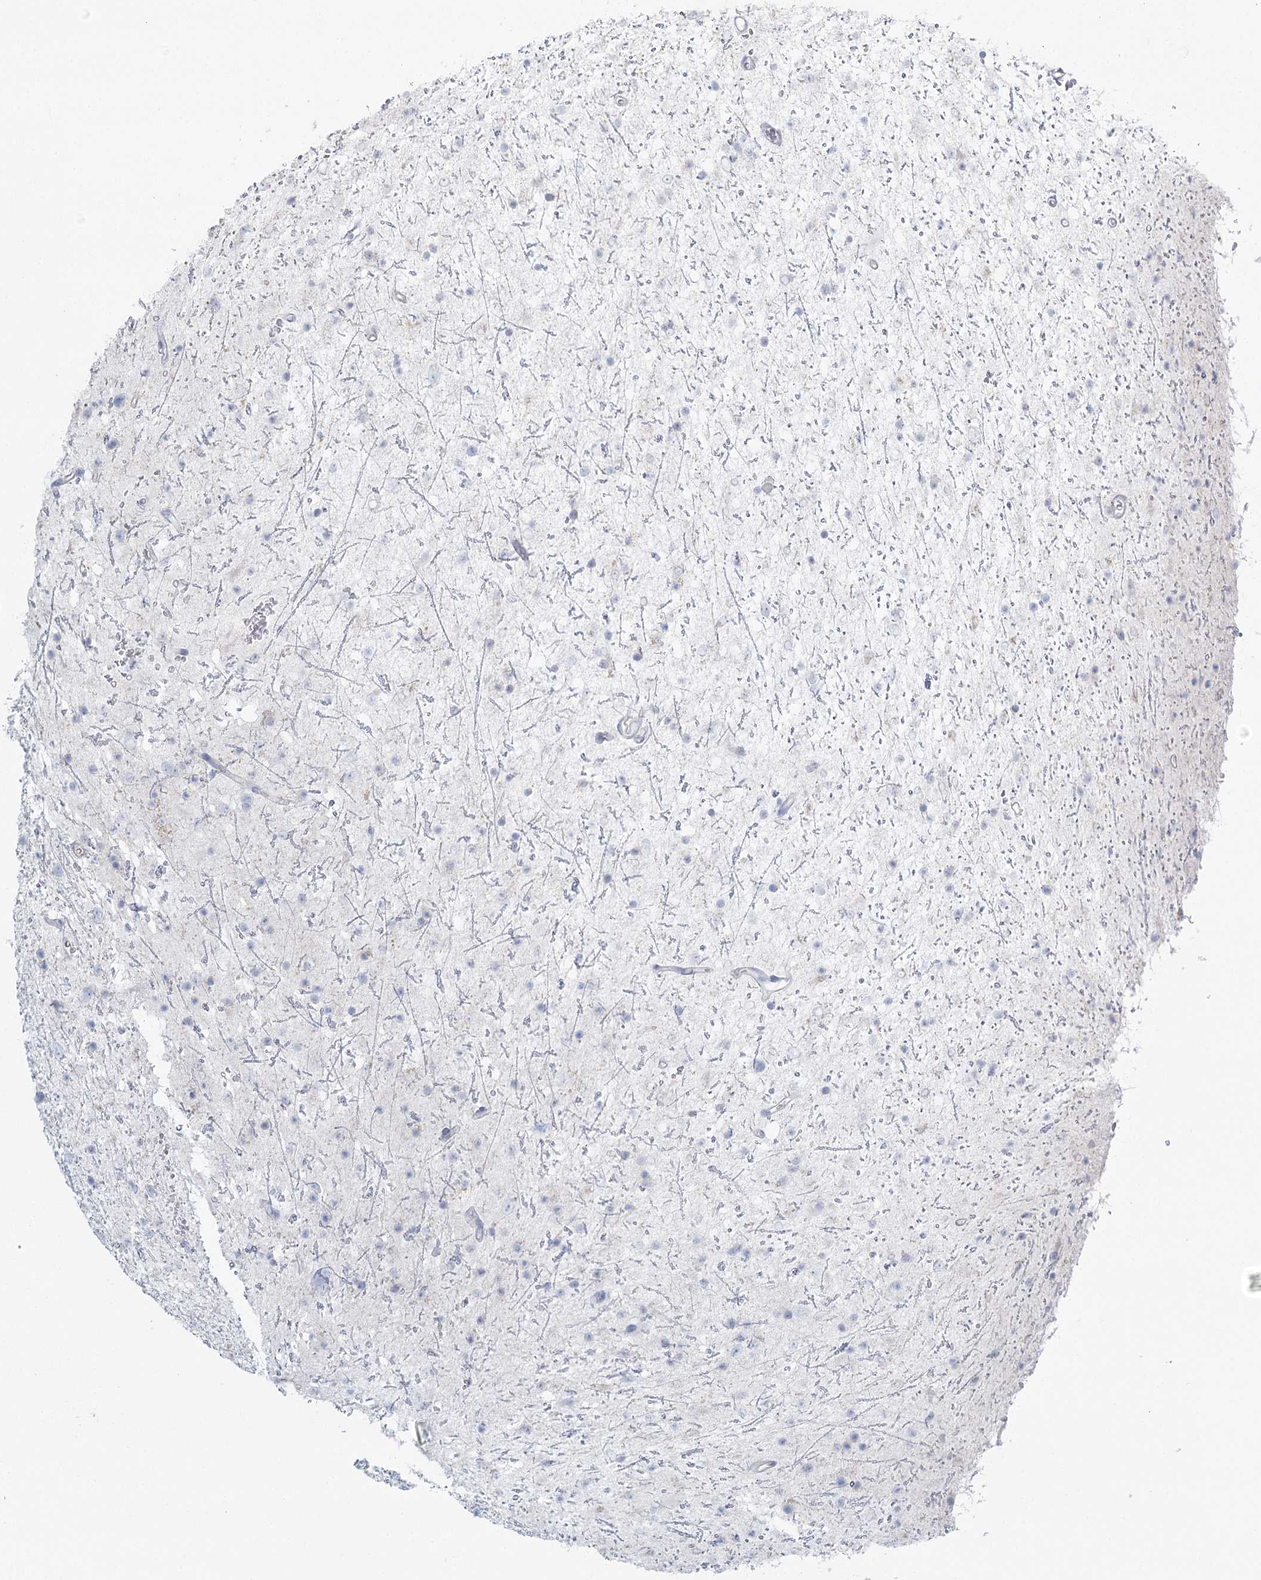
{"staining": {"intensity": "negative", "quantity": "none", "location": "none"}, "tissue": "glioma", "cell_type": "Tumor cells", "image_type": "cancer", "snomed": [{"axis": "morphology", "description": "Glioma, malignant, Low grade"}, {"axis": "topography", "description": "Cerebral cortex"}], "caption": "Immunohistochemistry (IHC) photomicrograph of human glioma stained for a protein (brown), which demonstrates no staining in tumor cells. Nuclei are stained in blue.", "gene": "DMGDH", "patient": {"sex": "female", "age": 39}}